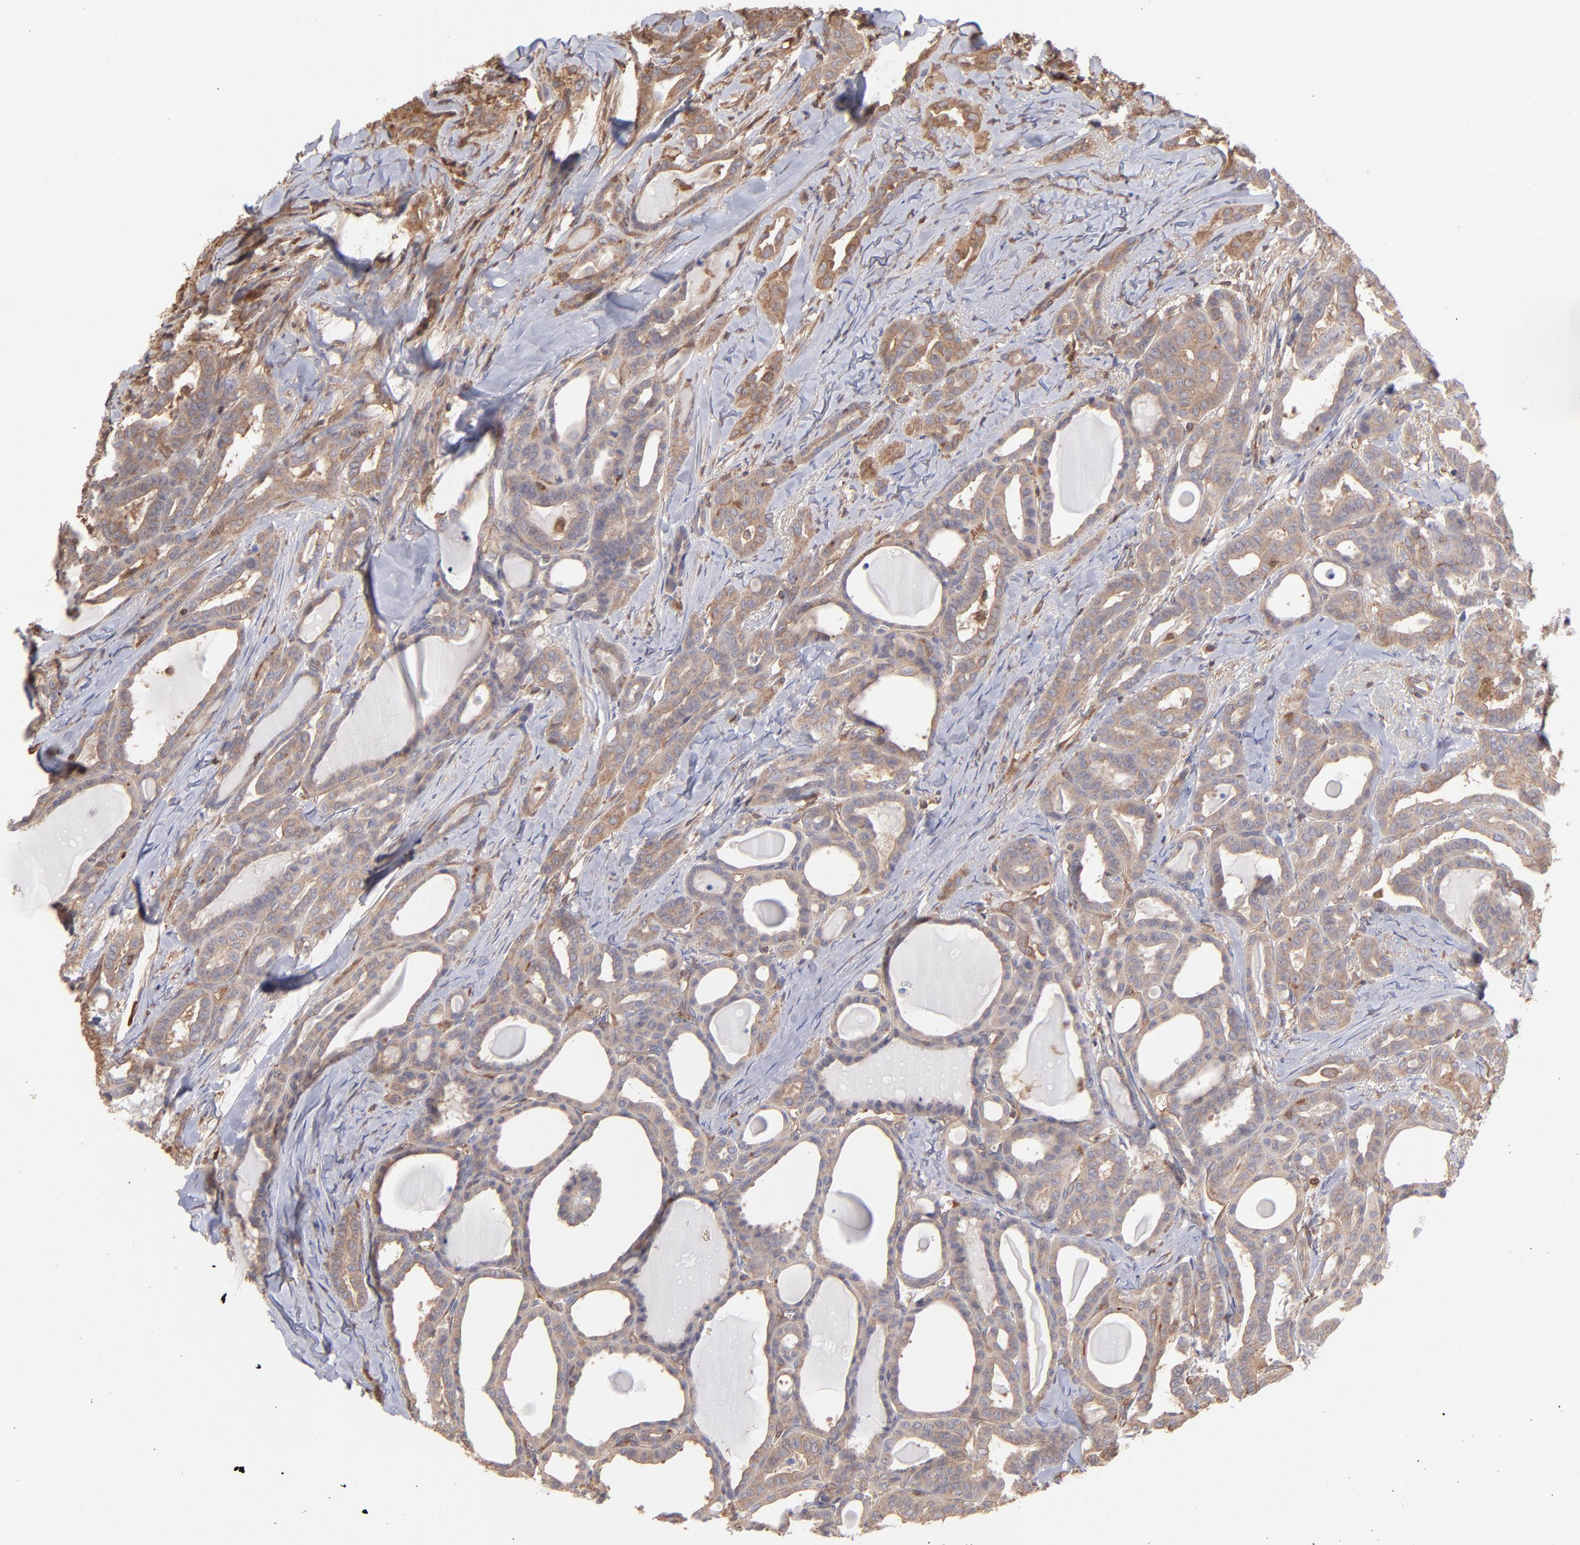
{"staining": {"intensity": "moderate", "quantity": ">75%", "location": "cytoplasmic/membranous"}, "tissue": "thyroid cancer", "cell_type": "Tumor cells", "image_type": "cancer", "snomed": [{"axis": "morphology", "description": "Carcinoma, NOS"}, {"axis": "topography", "description": "Thyroid gland"}], "caption": "IHC staining of thyroid cancer (carcinoma), which displays medium levels of moderate cytoplasmic/membranous positivity in about >75% of tumor cells indicating moderate cytoplasmic/membranous protein expression. The staining was performed using DAB (brown) for protein detection and nuclei were counterstained in hematoxylin (blue).", "gene": "MAPRE1", "patient": {"sex": "female", "age": 91}}